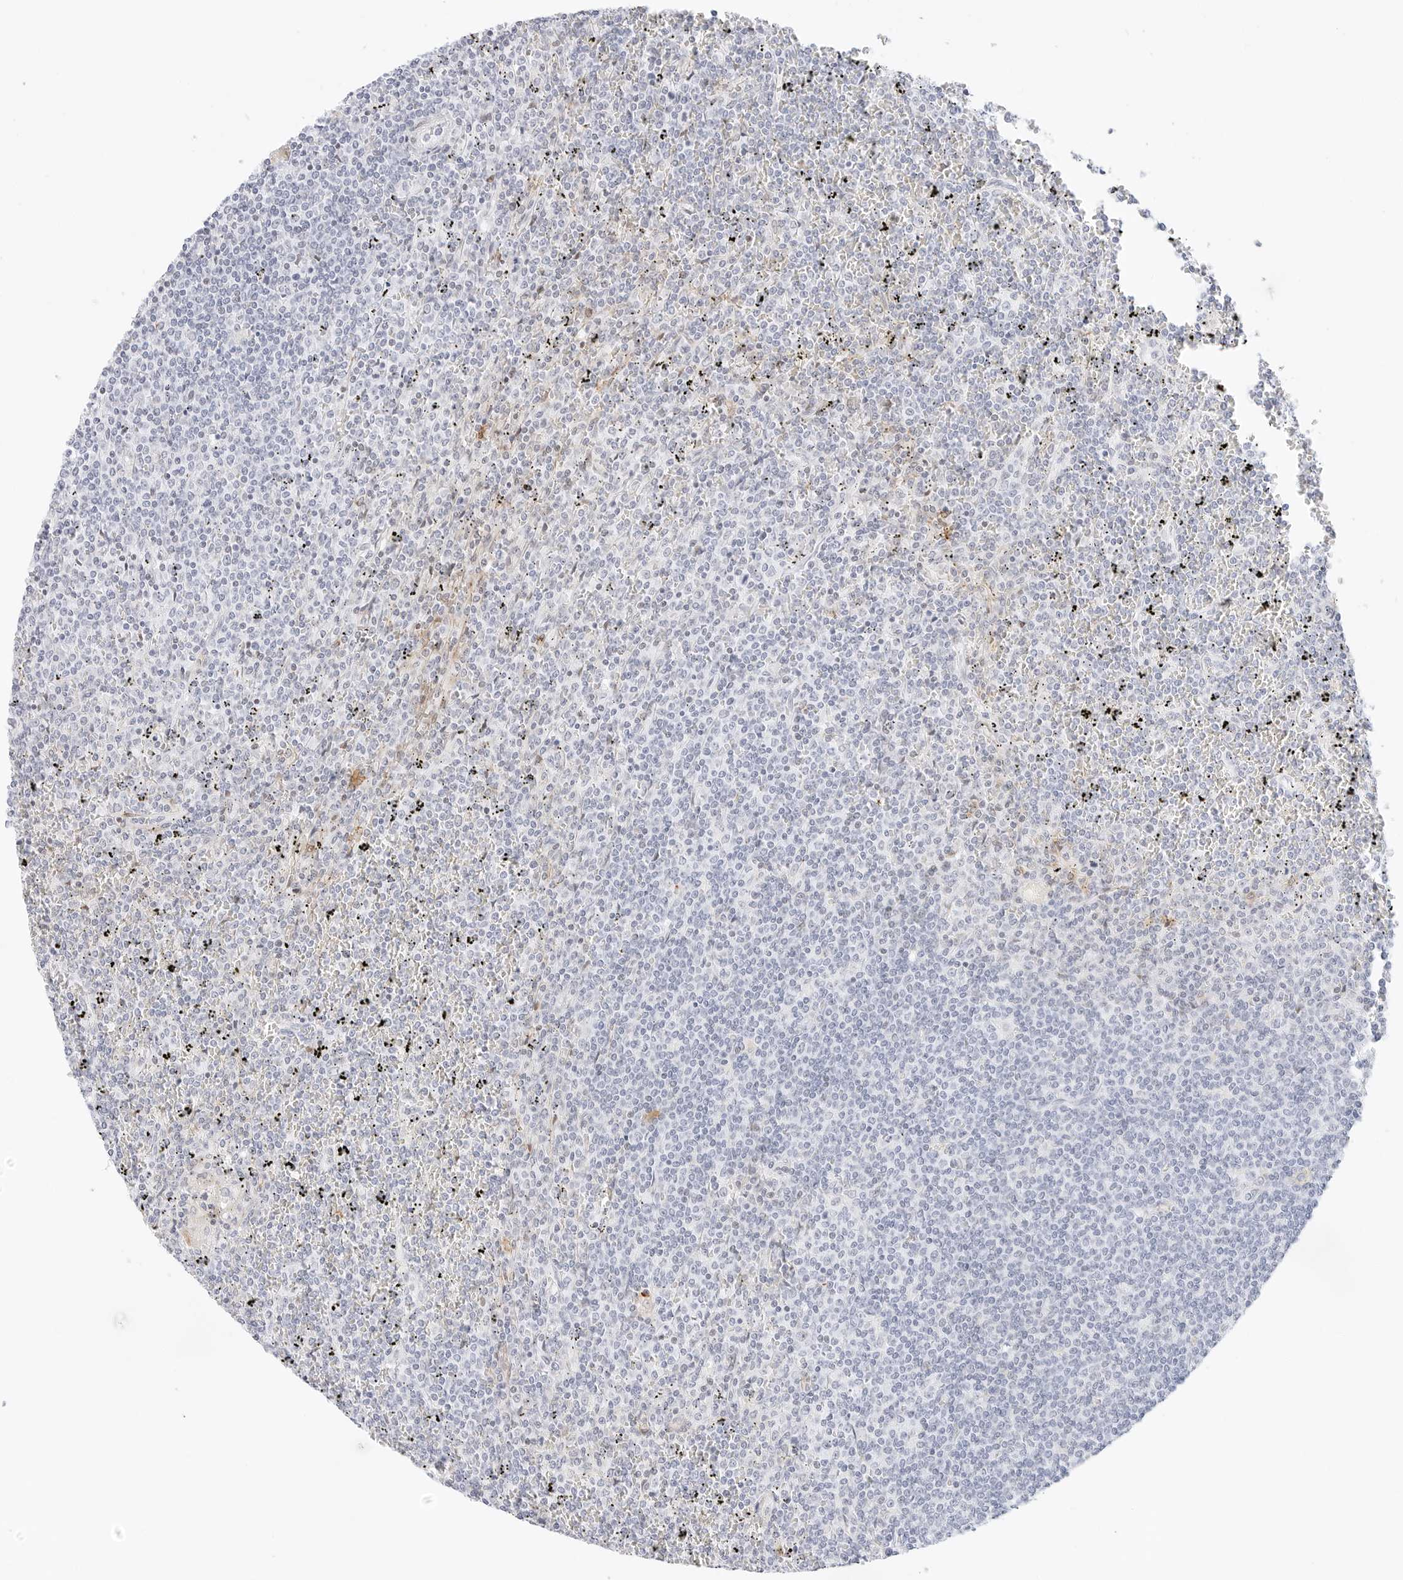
{"staining": {"intensity": "negative", "quantity": "none", "location": "none"}, "tissue": "lymphoma", "cell_type": "Tumor cells", "image_type": "cancer", "snomed": [{"axis": "morphology", "description": "Malignant lymphoma, non-Hodgkin's type, Low grade"}, {"axis": "topography", "description": "Spleen"}], "caption": "Immunohistochemistry image of neoplastic tissue: human malignant lymphoma, non-Hodgkin's type (low-grade) stained with DAB (3,3'-diaminobenzidine) demonstrates no significant protein positivity in tumor cells. The staining is performed using DAB (3,3'-diaminobenzidine) brown chromogen with nuclei counter-stained in using hematoxylin.", "gene": "CDH1", "patient": {"sex": "female", "age": 19}}